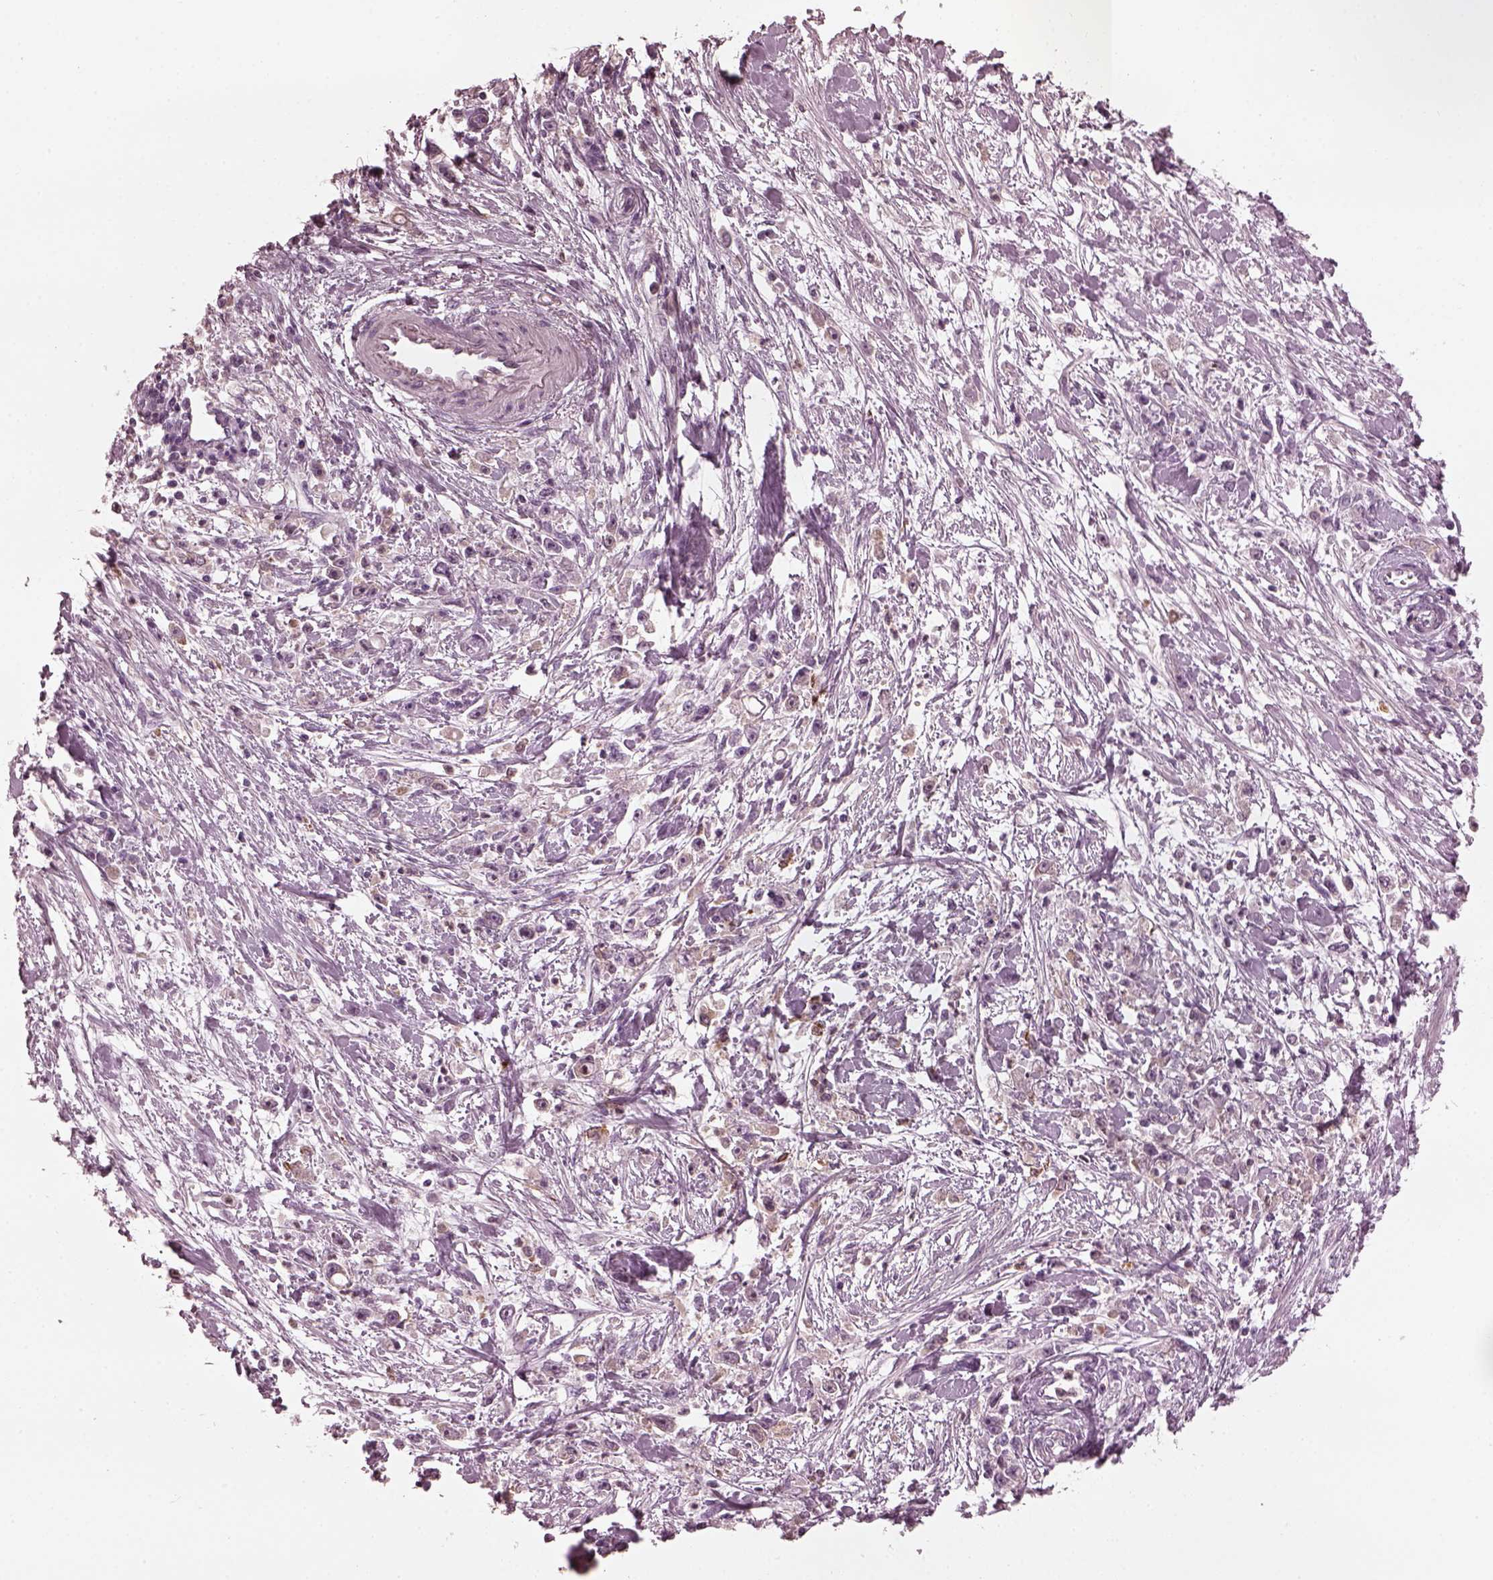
{"staining": {"intensity": "negative", "quantity": "none", "location": "none"}, "tissue": "stomach cancer", "cell_type": "Tumor cells", "image_type": "cancer", "snomed": [{"axis": "morphology", "description": "Adenocarcinoma, NOS"}, {"axis": "topography", "description": "Stomach"}], "caption": "A high-resolution photomicrograph shows IHC staining of stomach cancer, which shows no significant positivity in tumor cells.", "gene": "PSTPIP2", "patient": {"sex": "female", "age": 59}}